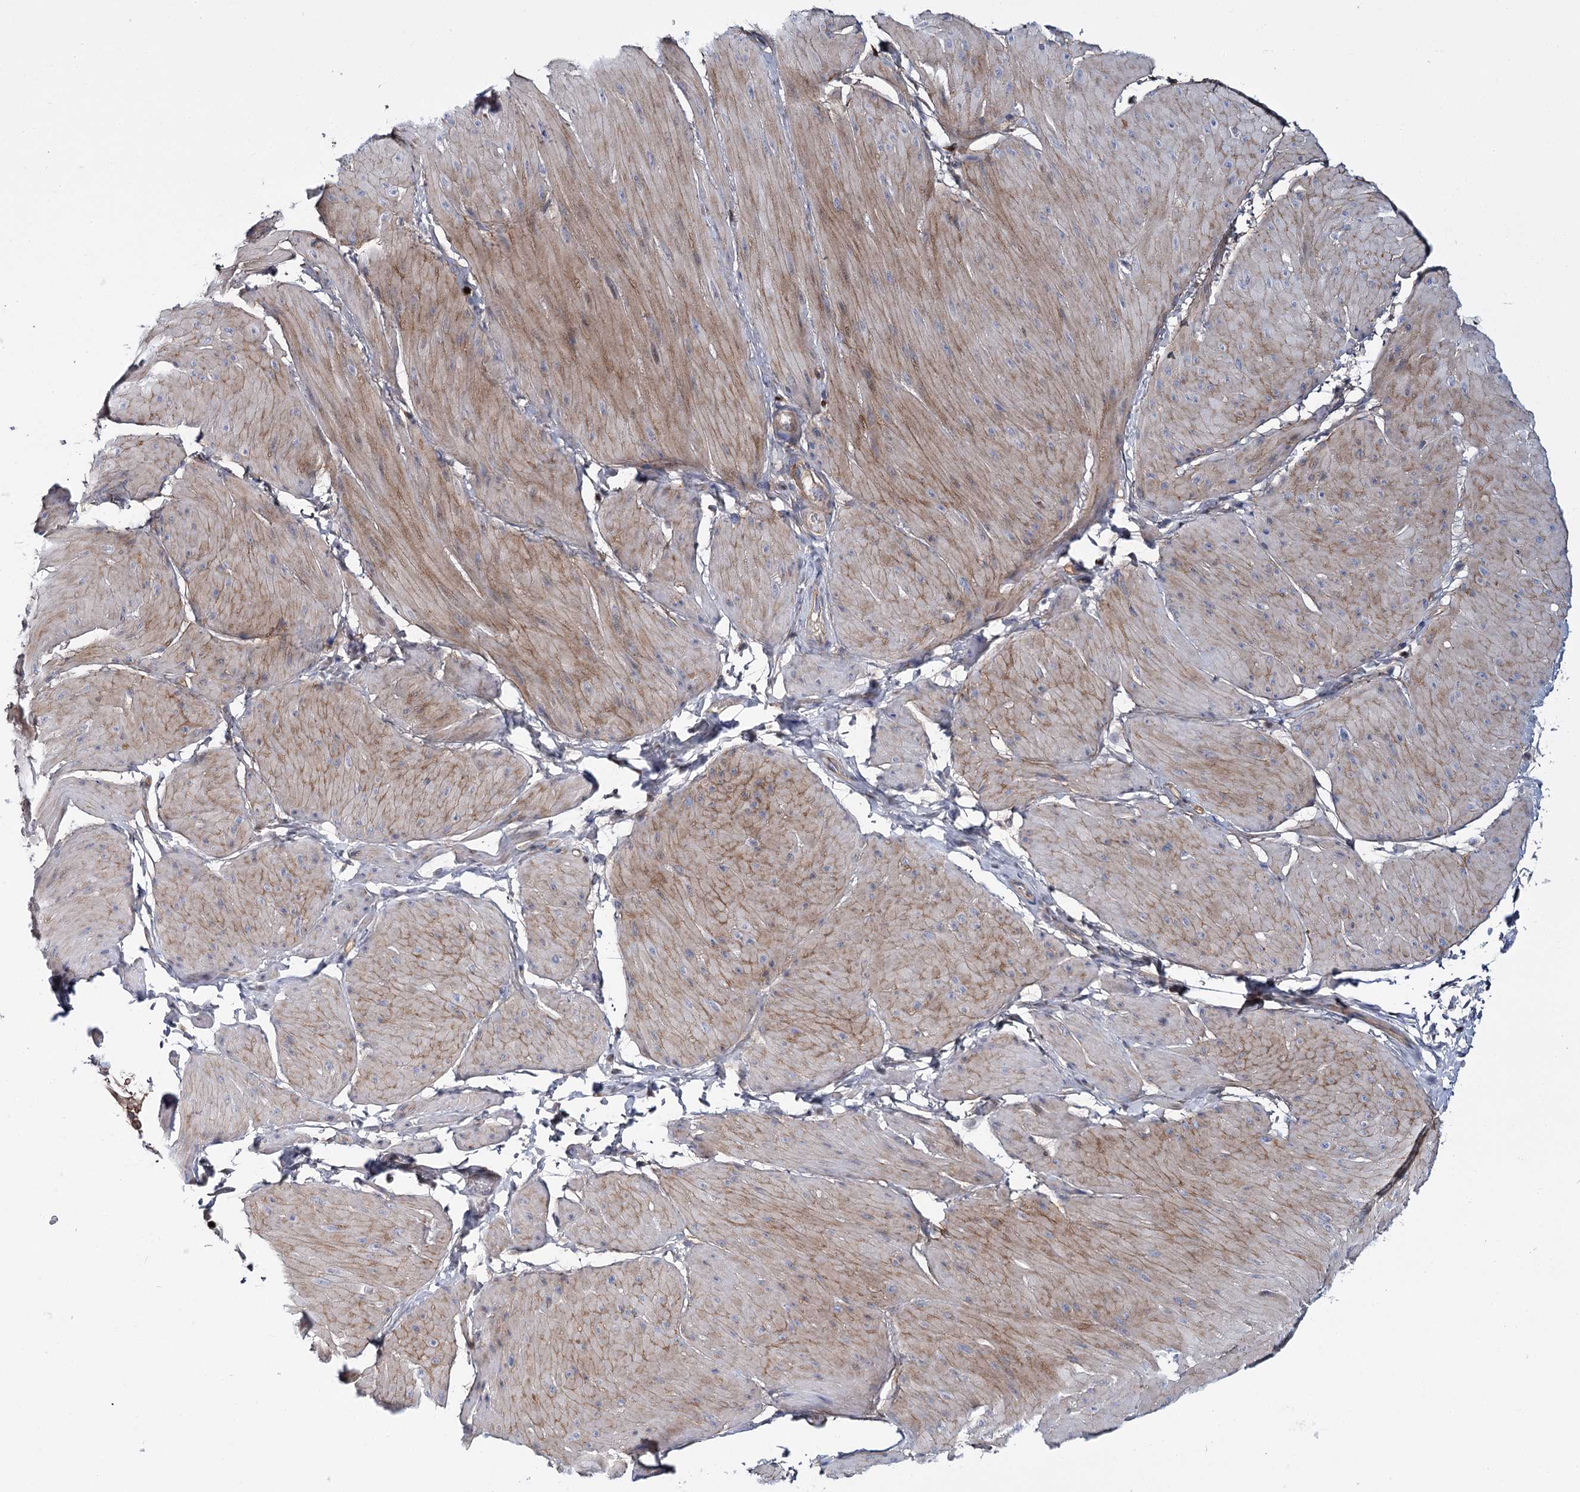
{"staining": {"intensity": "moderate", "quantity": "<25%", "location": "cytoplasmic/membranous"}, "tissue": "smooth muscle", "cell_type": "Smooth muscle cells", "image_type": "normal", "snomed": [{"axis": "morphology", "description": "Urothelial carcinoma, High grade"}, {"axis": "topography", "description": "Urinary bladder"}], "caption": "Protein analysis of benign smooth muscle exhibits moderate cytoplasmic/membranous positivity in approximately <25% of smooth muscle cells. Nuclei are stained in blue.", "gene": "C11orf52", "patient": {"sex": "male", "age": 46}}